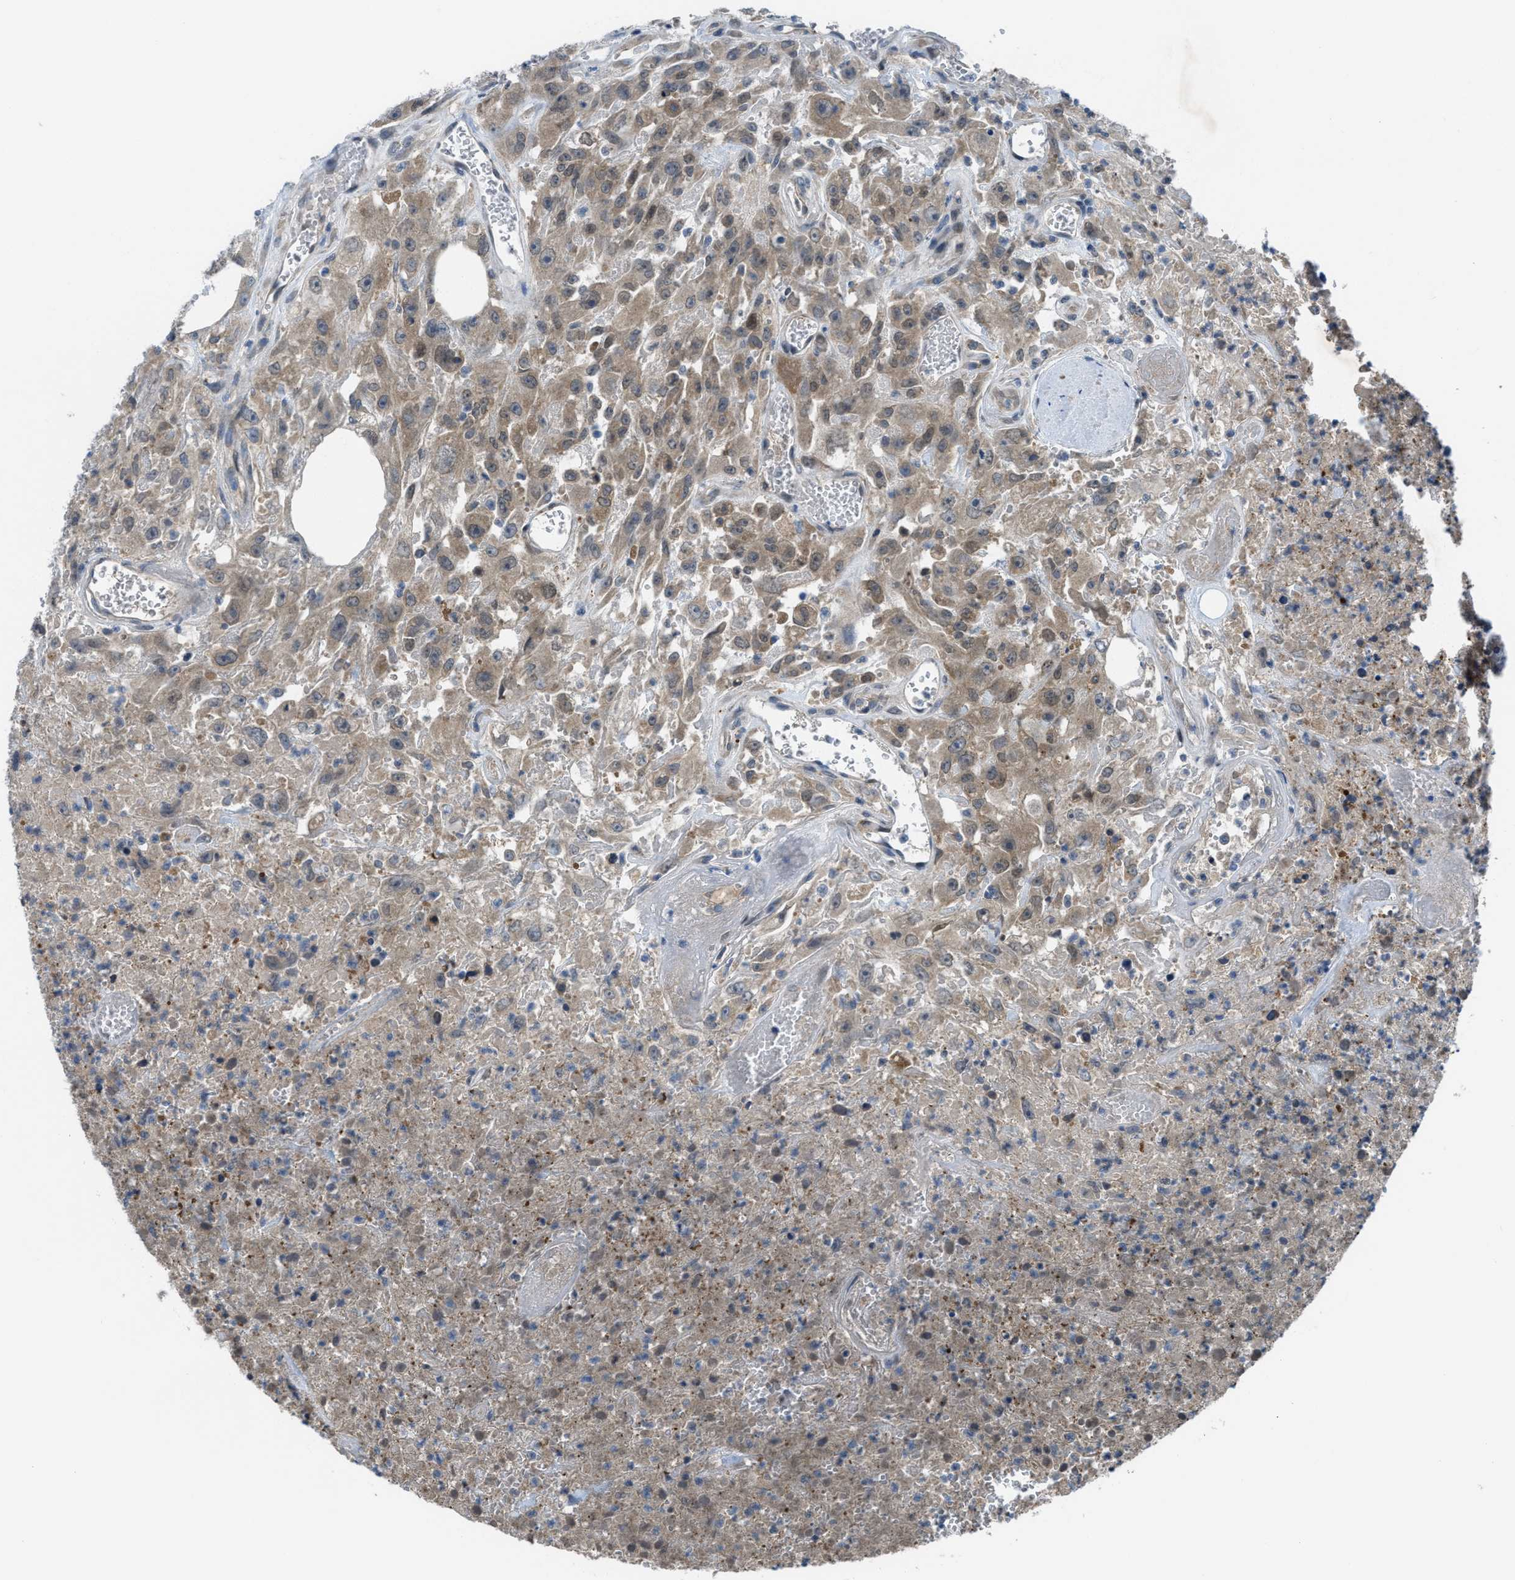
{"staining": {"intensity": "moderate", "quantity": ">75%", "location": "cytoplasmic/membranous"}, "tissue": "urothelial cancer", "cell_type": "Tumor cells", "image_type": "cancer", "snomed": [{"axis": "morphology", "description": "Urothelial carcinoma, High grade"}, {"axis": "topography", "description": "Urinary bladder"}], "caption": "Urothelial cancer tissue displays moderate cytoplasmic/membranous positivity in approximately >75% of tumor cells", "gene": "BAZ2B", "patient": {"sex": "male", "age": 46}}